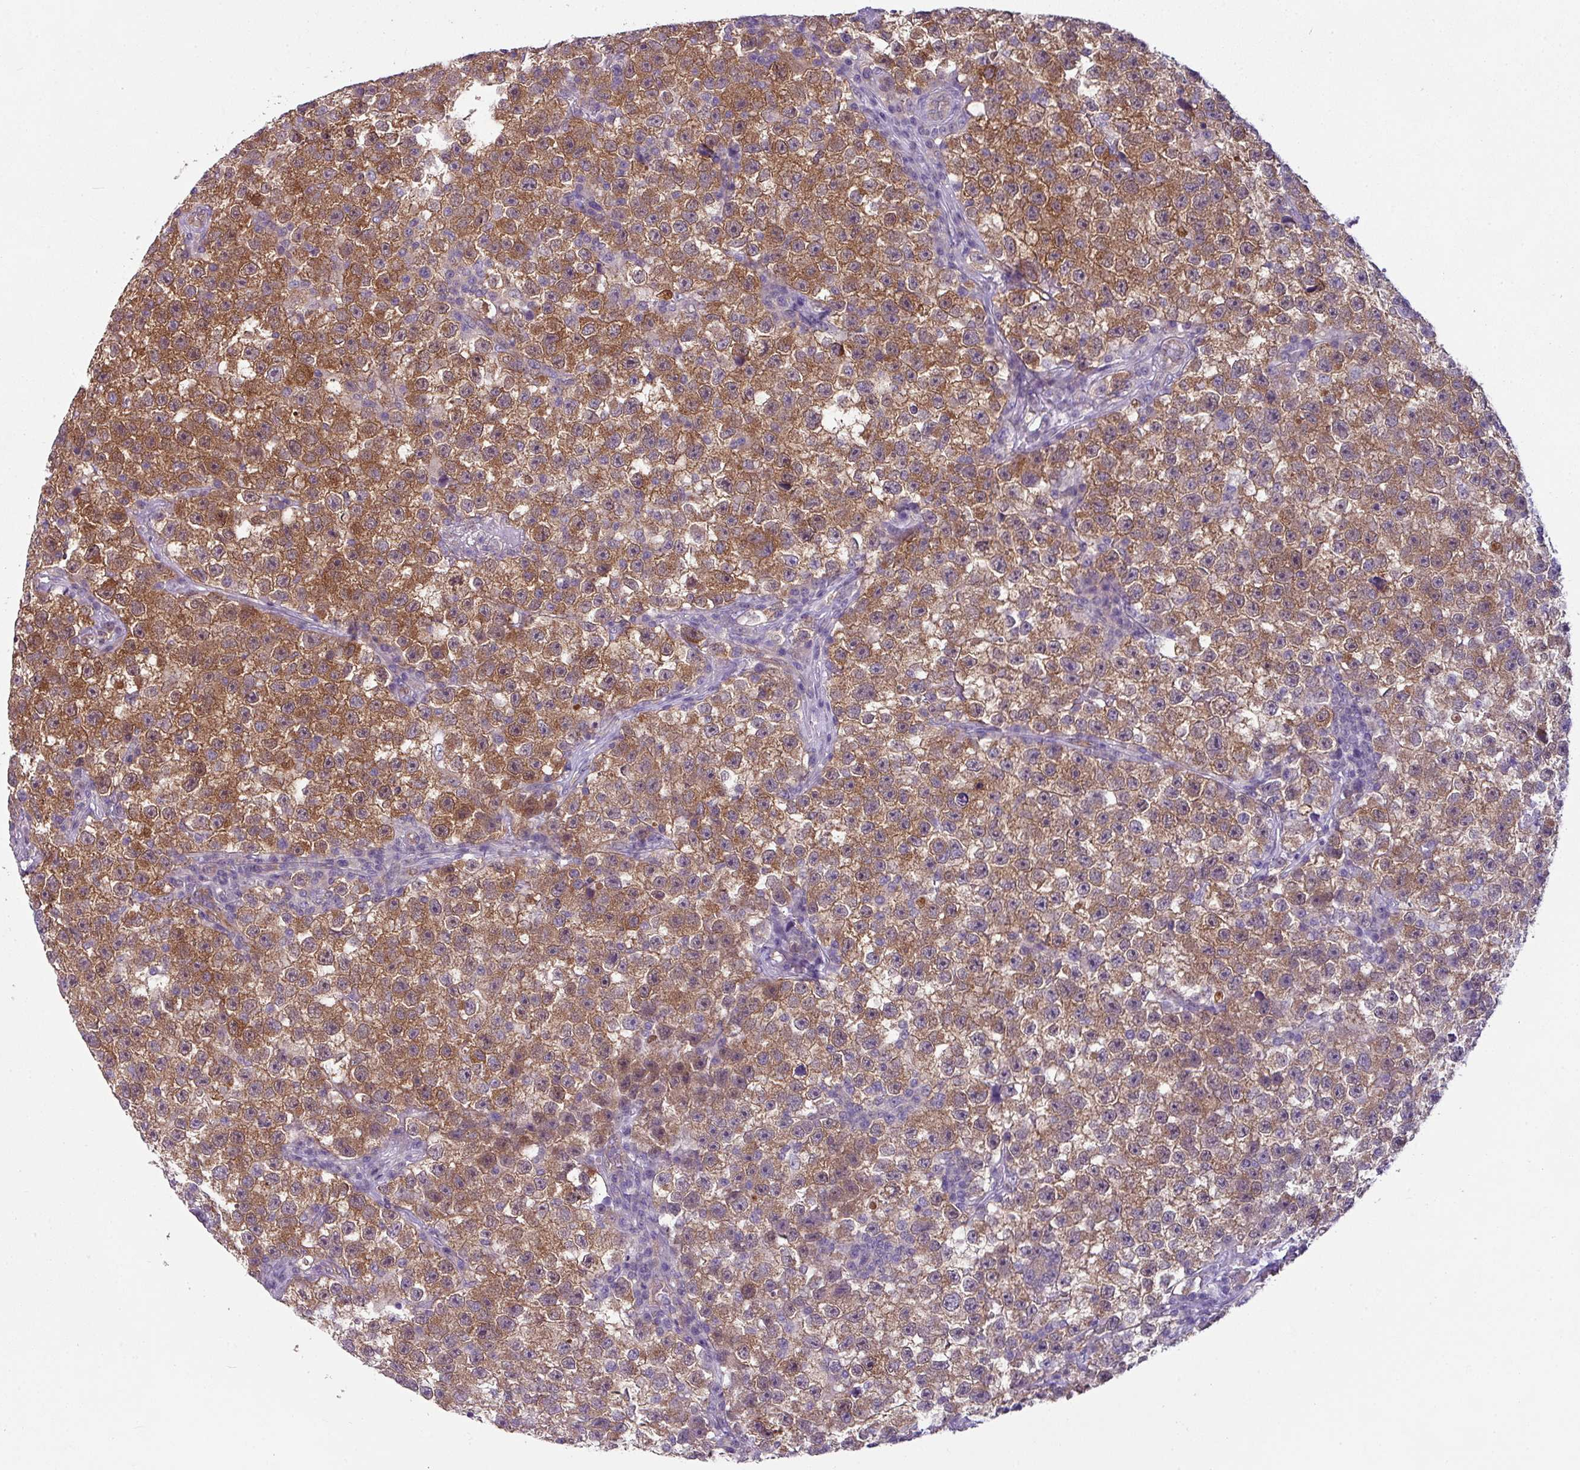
{"staining": {"intensity": "moderate", "quantity": ">75%", "location": "cytoplasmic/membranous"}, "tissue": "testis cancer", "cell_type": "Tumor cells", "image_type": "cancer", "snomed": [{"axis": "morphology", "description": "Seminoma, NOS"}, {"axis": "topography", "description": "Testis"}], "caption": "DAB (3,3'-diaminobenzidine) immunohistochemical staining of seminoma (testis) exhibits moderate cytoplasmic/membranous protein expression in about >75% of tumor cells.", "gene": "TTLL12", "patient": {"sex": "male", "age": 22}}